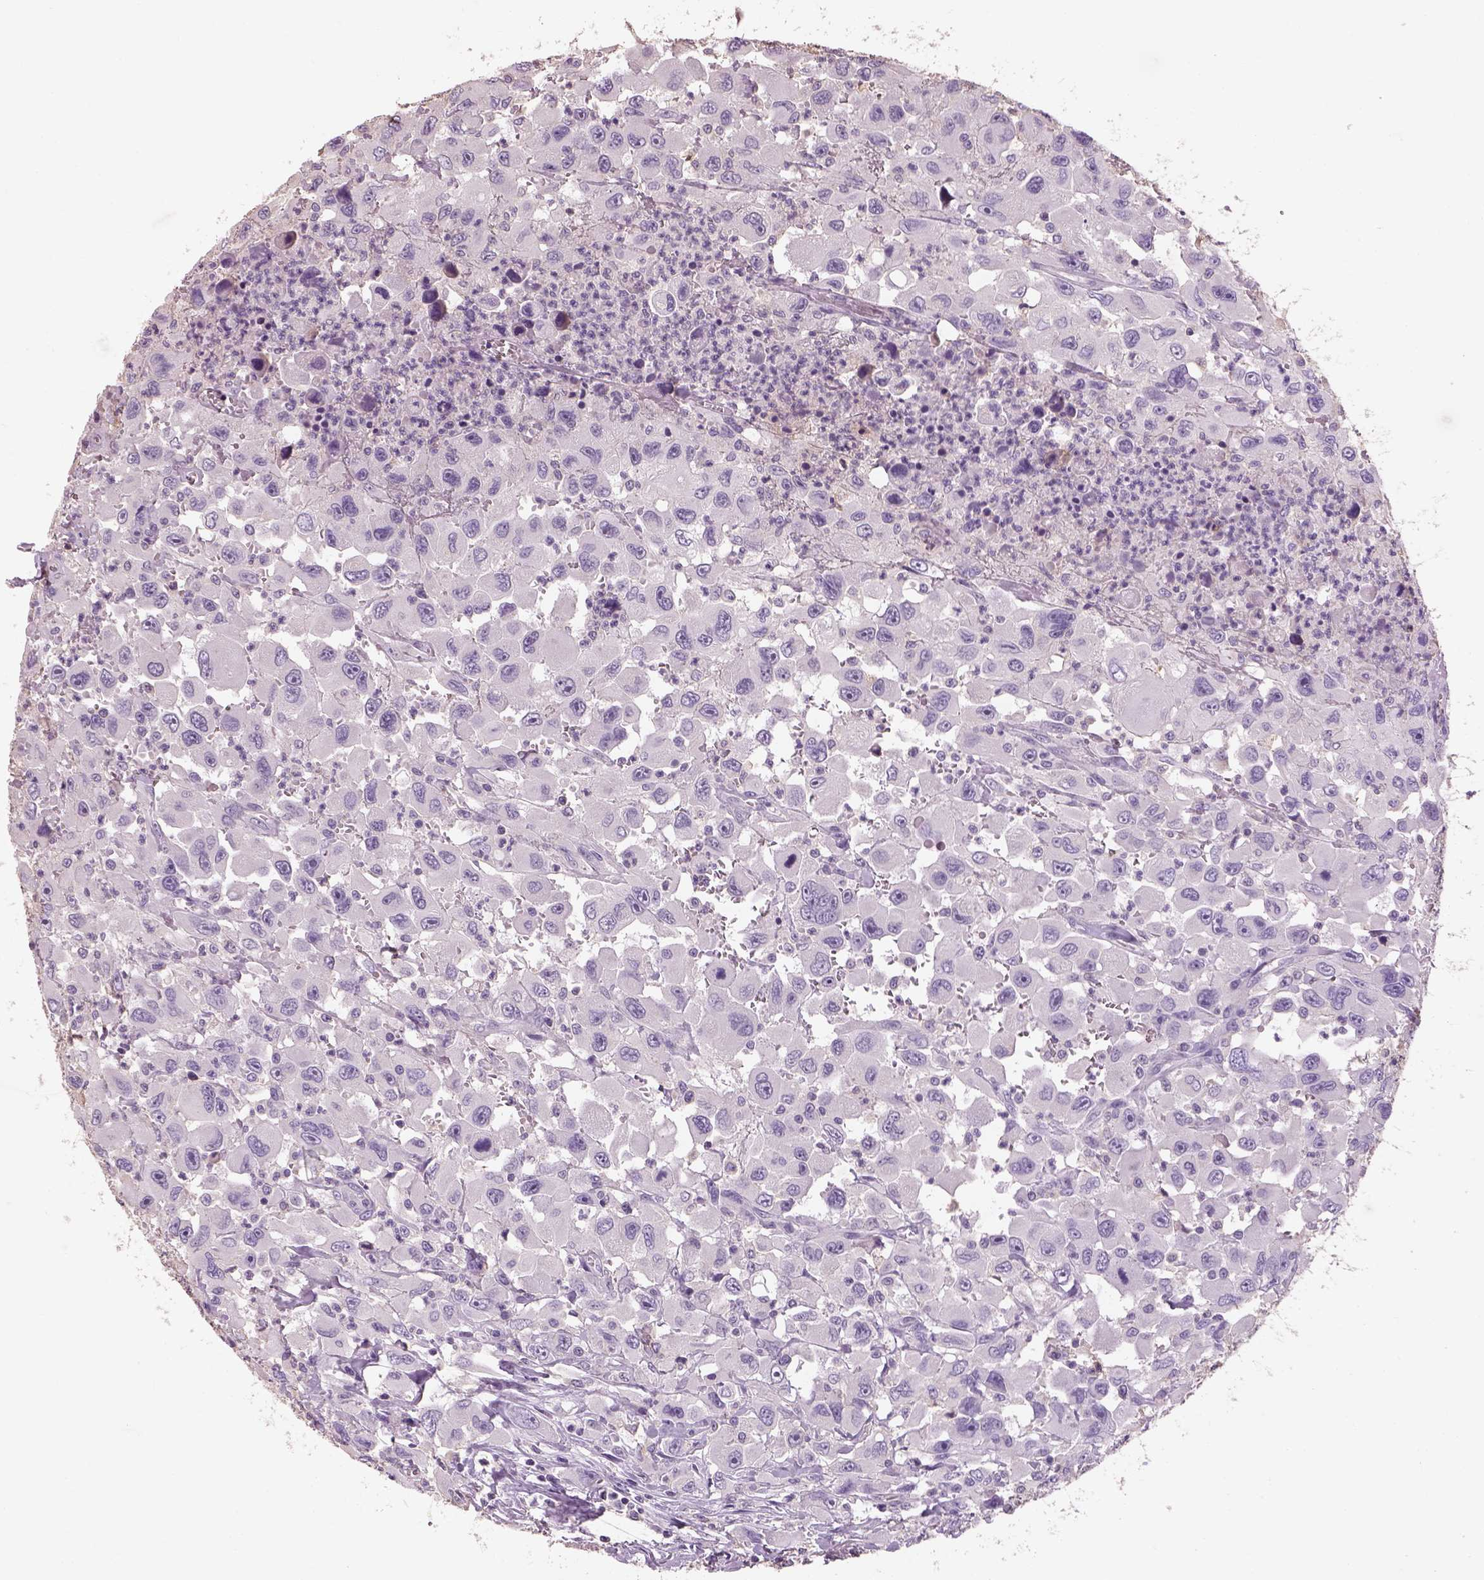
{"staining": {"intensity": "negative", "quantity": "none", "location": "none"}, "tissue": "head and neck cancer", "cell_type": "Tumor cells", "image_type": "cancer", "snomed": [{"axis": "morphology", "description": "Squamous cell carcinoma, NOS"}, {"axis": "morphology", "description": "Squamous cell carcinoma, metastatic, NOS"}, {"axis": "topography", "description": "Oral tissue"}, {"axis": "topography", "description": "Head-Neck"}], "caption": "Image shows no protein positivity in tumor cells of head and neck cancer (metastatic squamous cell carcinoma) tissue.", "gene": "OTUD6A", "patient": {"sex": "female", "age": 85}}